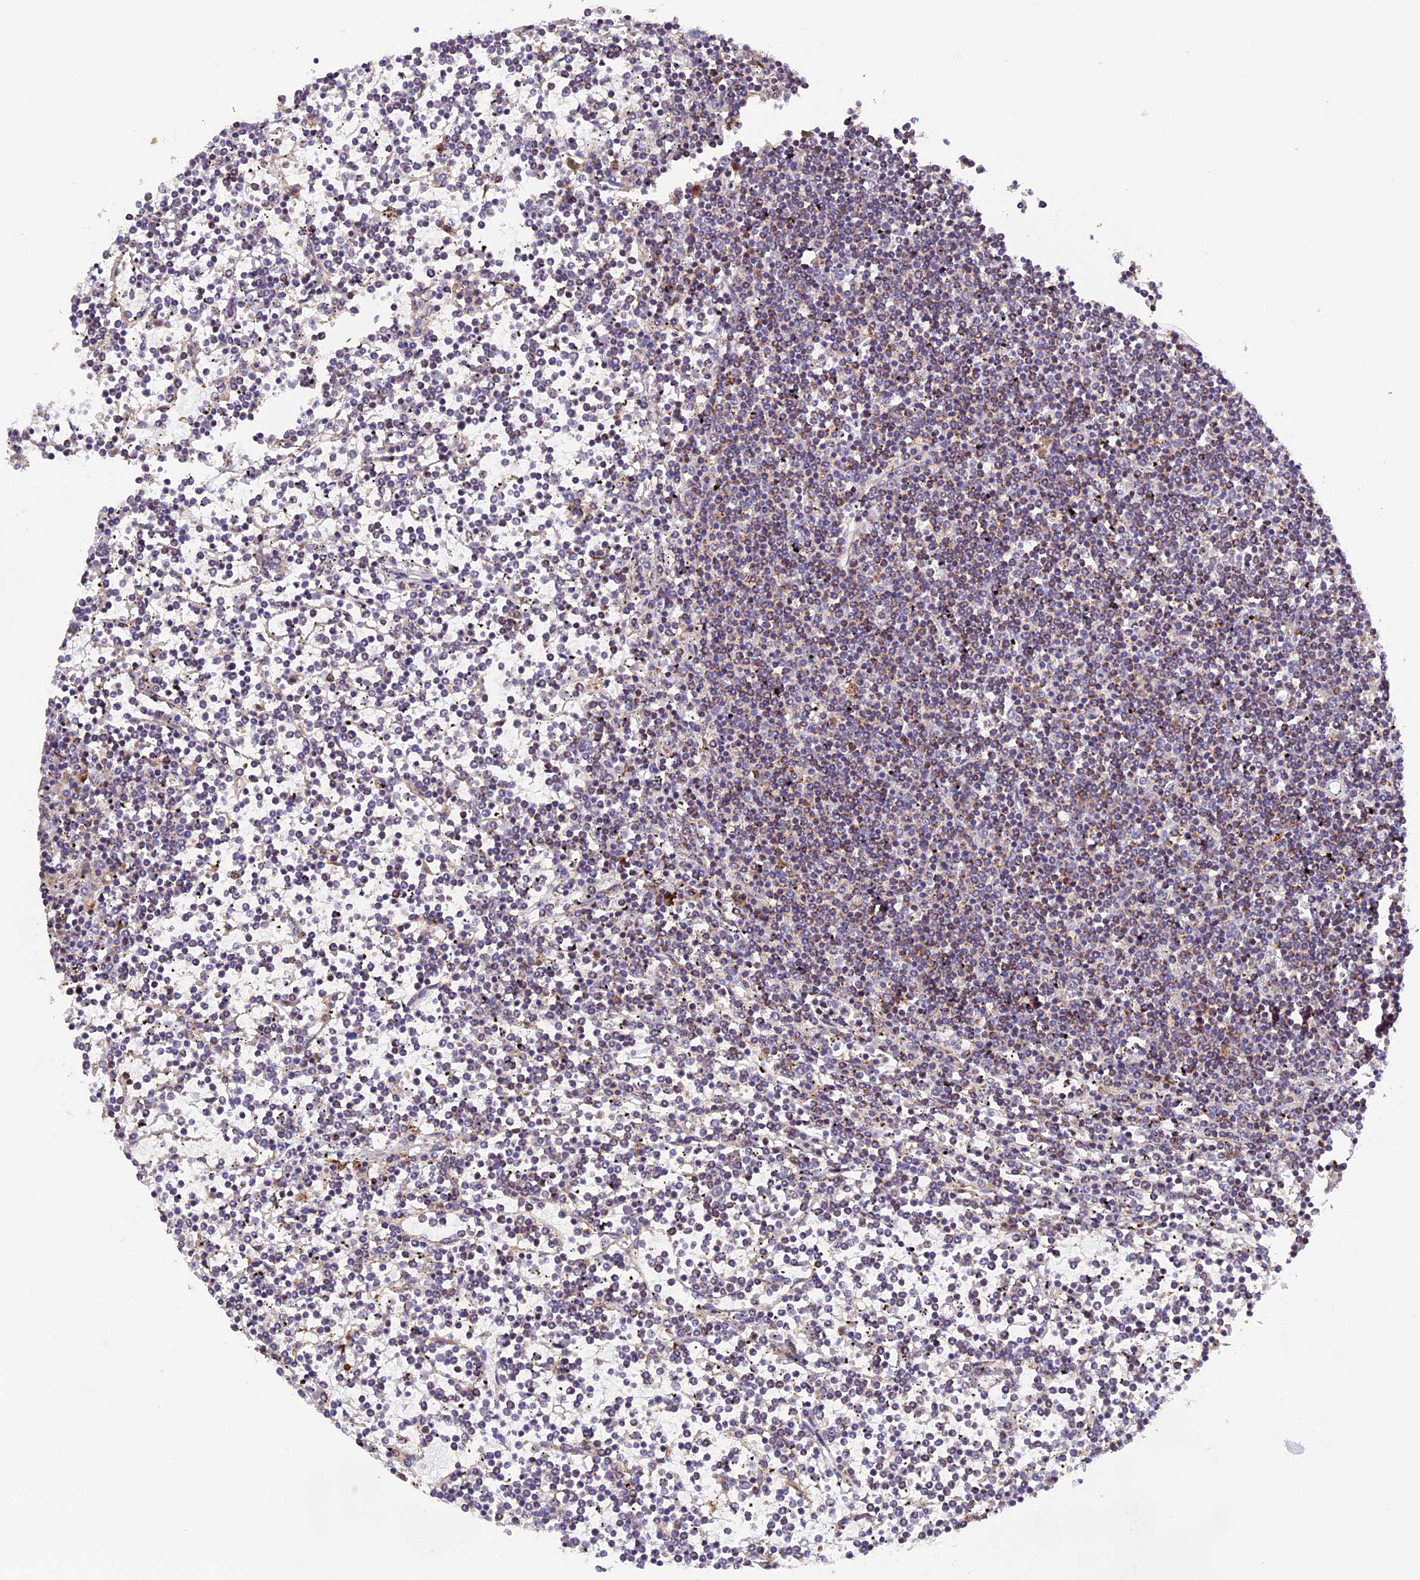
{"staining": {"intensity": "weak", "quantity": "<25%", "location": "cytoplasmic/membranous"}, "tissue": "lymphoma", "cell_type": "Tumor cells", "image_type": "cancer", "snomed": [{"axis": "morphology", "description": "Malignant lymphoma, non-Hodgkin's type, Low grade"}, {"axis": "topography", "description": "Spleen"}], "caption": "Immunohistochemical staining of human malignant lymphoma, non-Hodgkin's type (low-grade) exhibits no significant expression in tumor cells. (DAB immunohistochemistry (IHC) with hematoxylin counter stain).", "gene": "METTL22", "patient": {"sex": "female", "age": 19}}